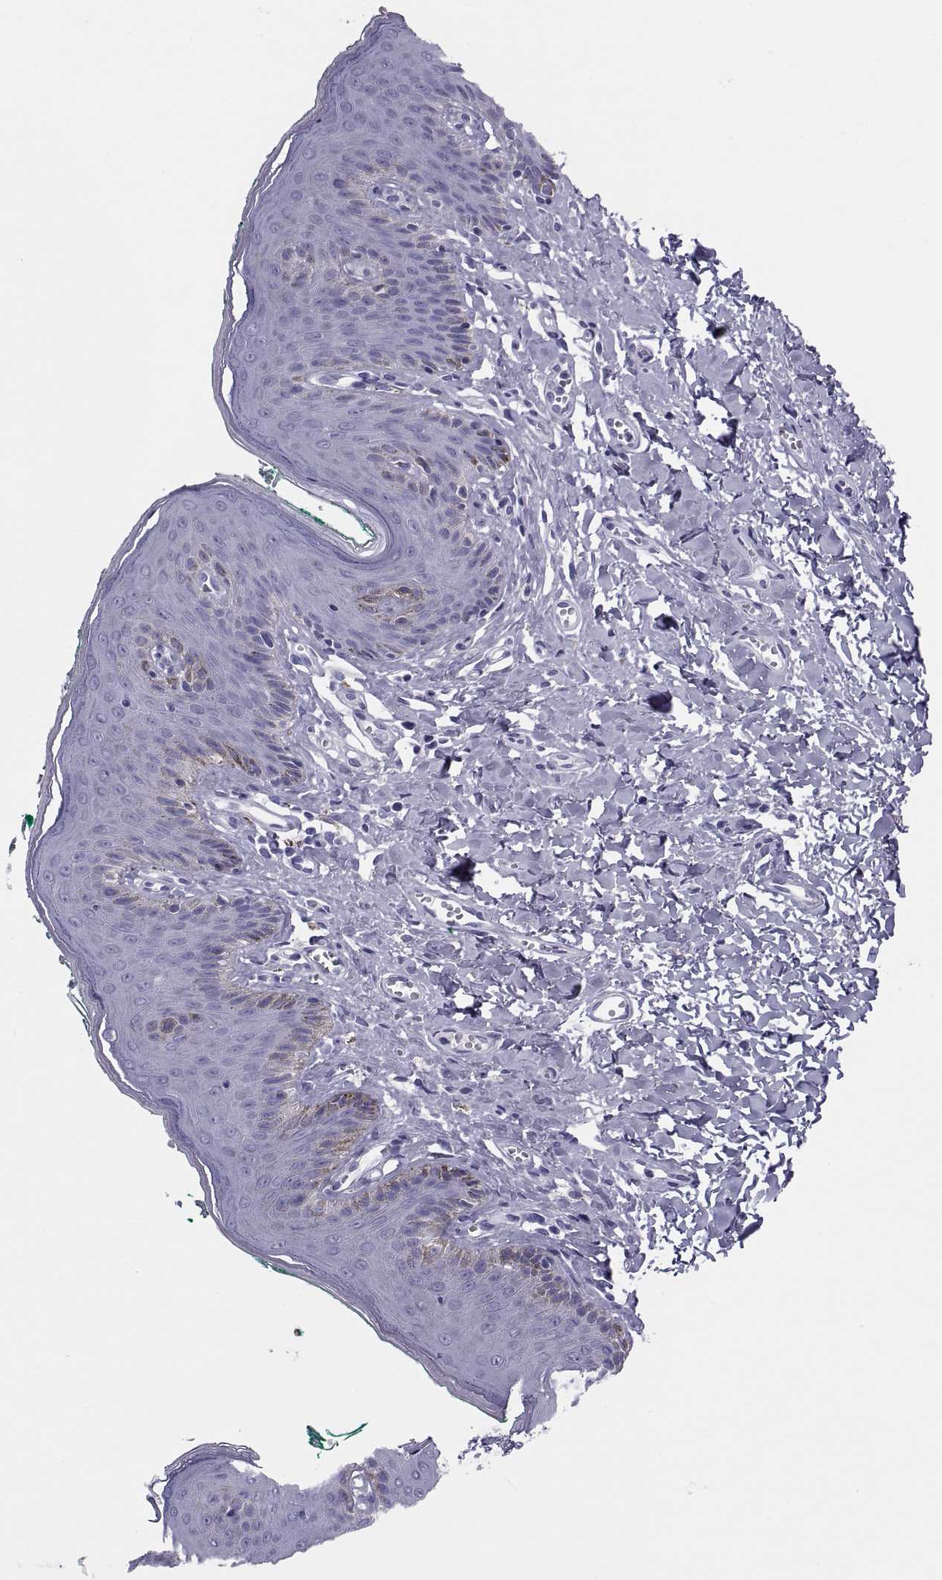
{"staining": {"intensity": "negative", "quantity": "none", "location": "none"}, "tissue": "skin", "cell_type": "Epidermal cells", "image_type": "normal", "snomed": [{"axis": "morphology", "description": "Normal tissue, NOS"}, {"axis": "topography", "description": "Vulva"}], "caption": "The image exhibits no staining of epidermal cells in unremarkable skin.", "gene": "DEFB129", "patient": {"sex": "female", "age": 66}}